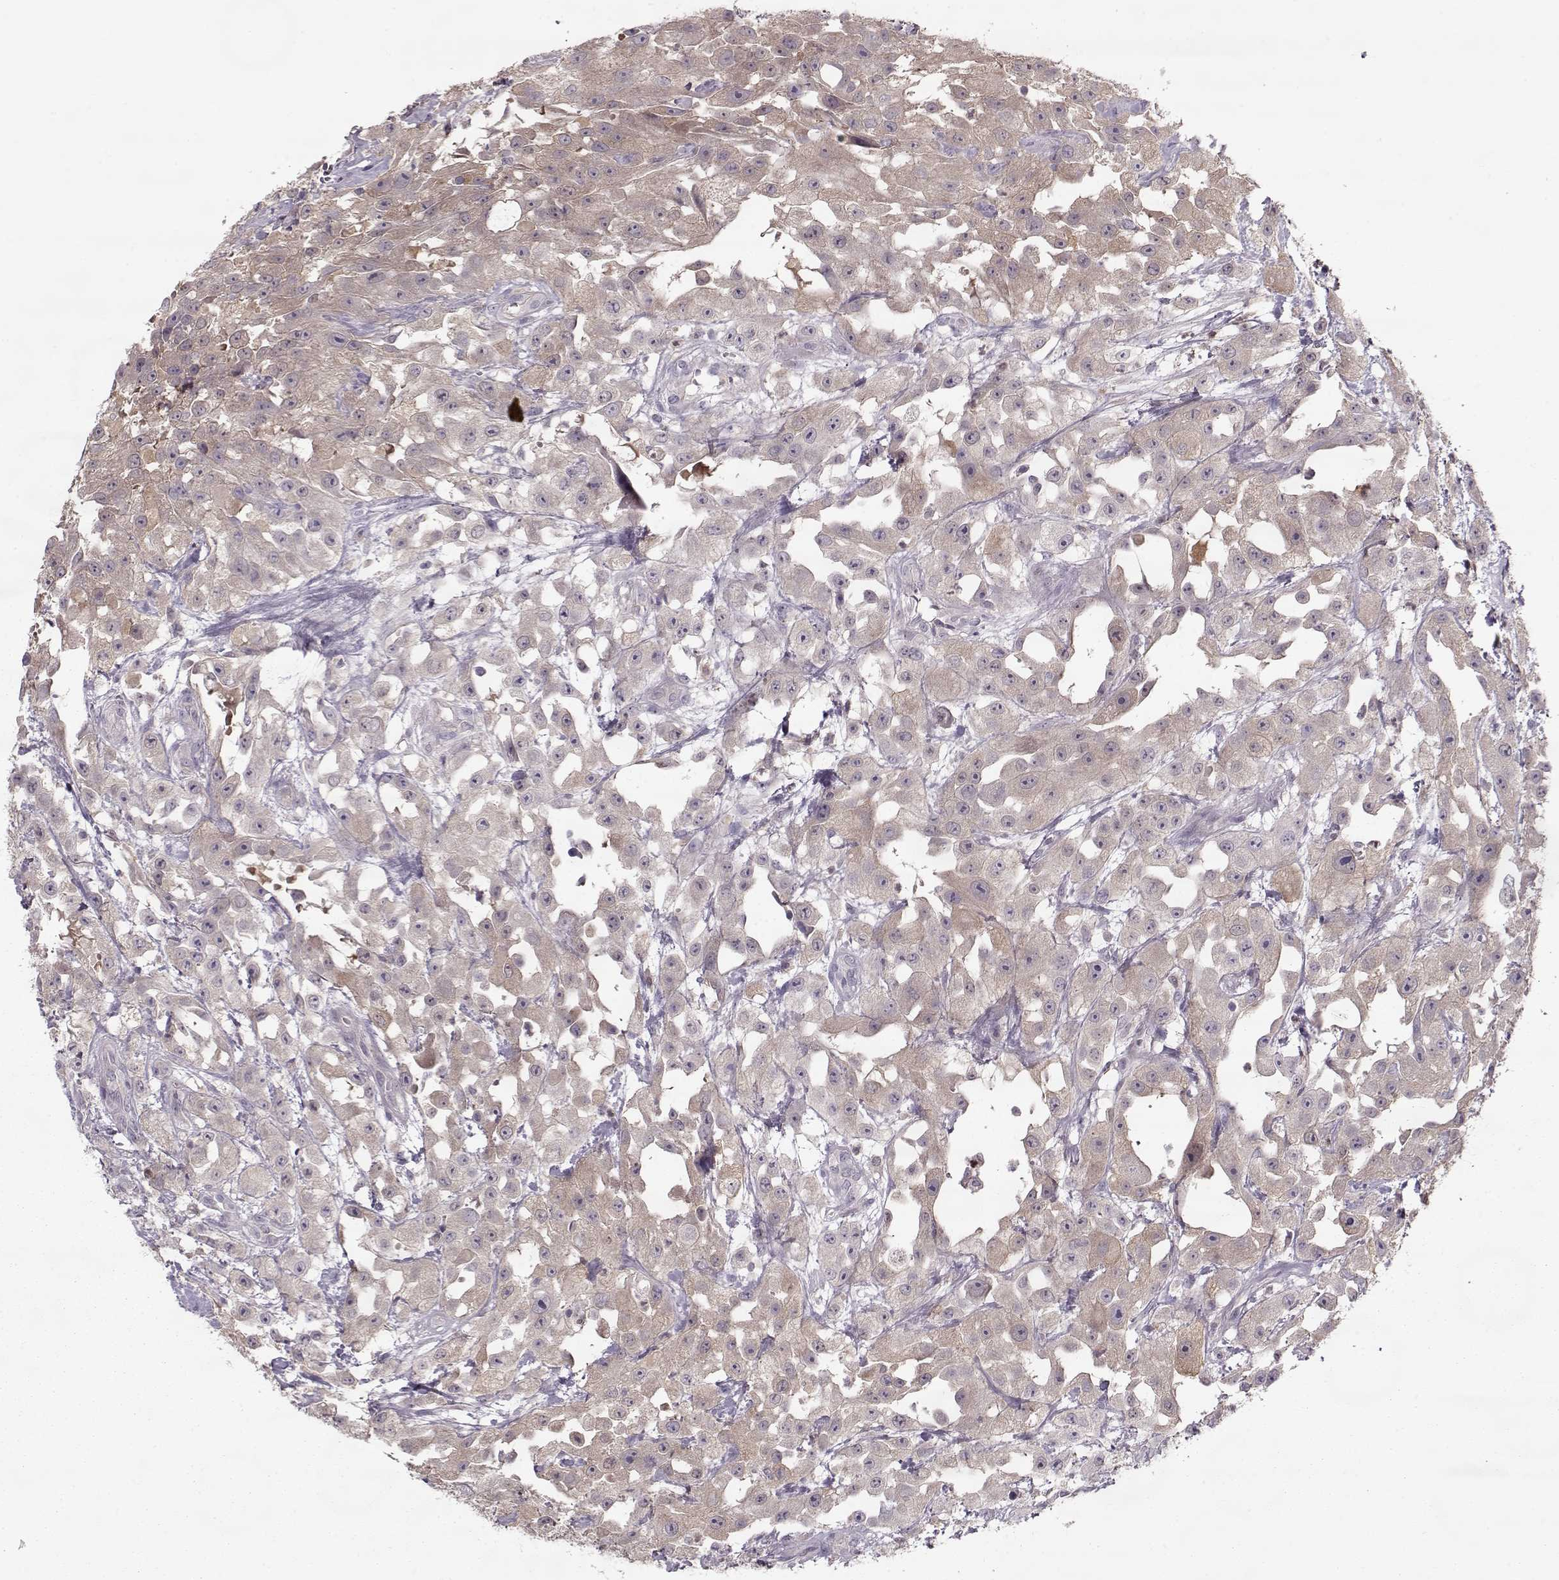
{"staining": {"intensity": "moderate", "quantity": ">75%", "location": "cytoplasmic/membranous"}, "tissue": "urothelial cancer", "cell_type": "Tumor cells", "image_type": "cancer", "snomed": [{"axis": "morphology", "description": "Urothelial carcinoma, High grade"}, {"axis": "topography", "description": "Urinary bladder"}], "caption": "Urothelial cancer stained with IHC displays moderate cytoplasmic/membranous expression in about >75% of tumor cells. The staining is performed using DAB brown chromogen to label protein expression. The nuclei are counter-stained blue using hematoxylin.", "gene": "ACOT11", "patient": {"sex": "male", "age": 79}}